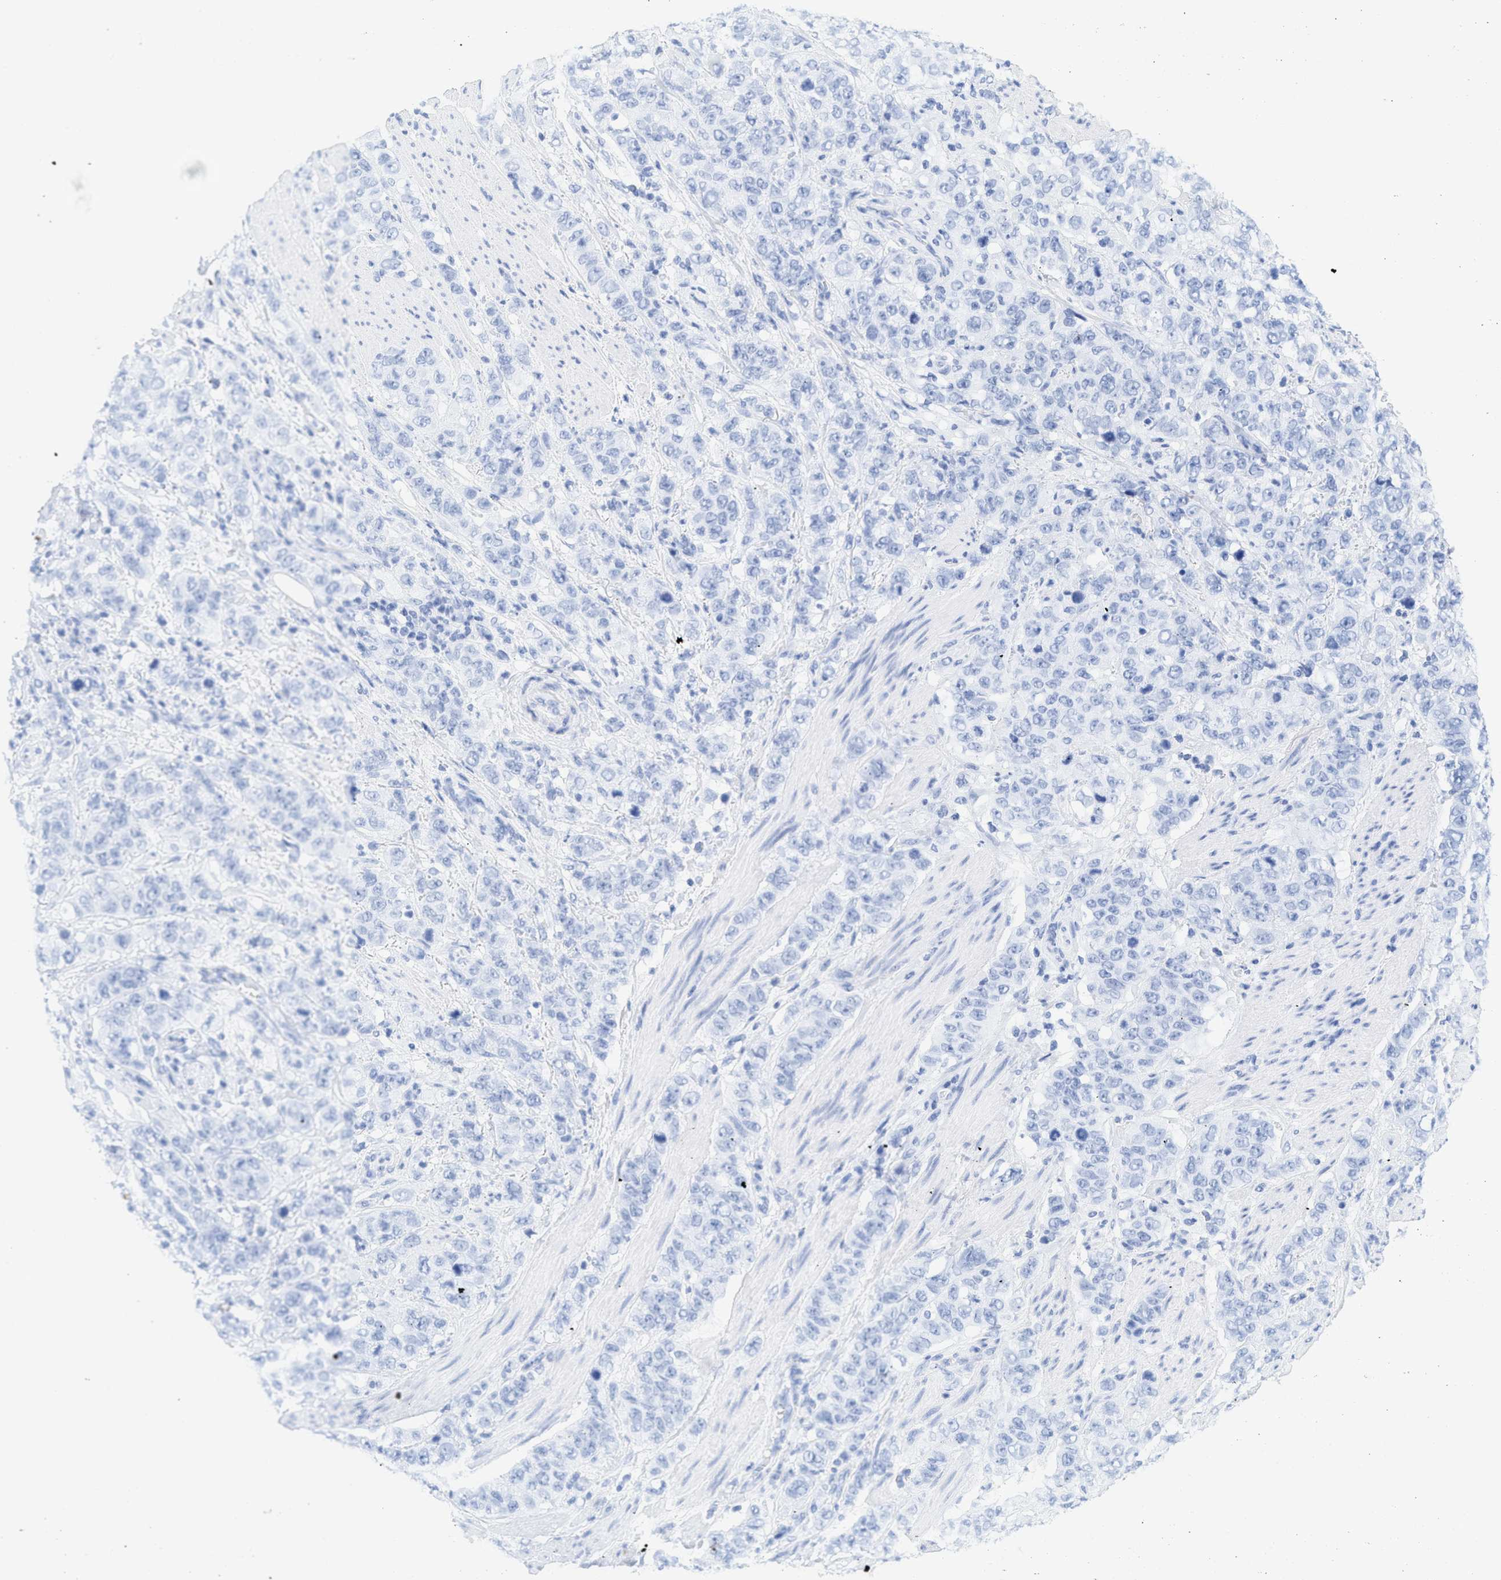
{"staining": {"intensity": "negative", "quantity": "none", "location": "none"}, "tissue": "stomach cancer", "cell_type": "Tumor cells", "image_type": "cancer", "snomed": [{"axis": "morphology", "description": "Adenocarcinoma, NOS"}, {"axis": "topography", "description": "Stomach"}], "caption": "A high-resolution image shows immunohistochemistry (IHC) staining of stomach cancer (adenocarcinoma), which shows no significant staining in tumor cells. (Immunohistochemistry, brightfield microscopy, high magnification).", "gene": "LDAF1", "patient": {"sex": "male", "age": 48}}